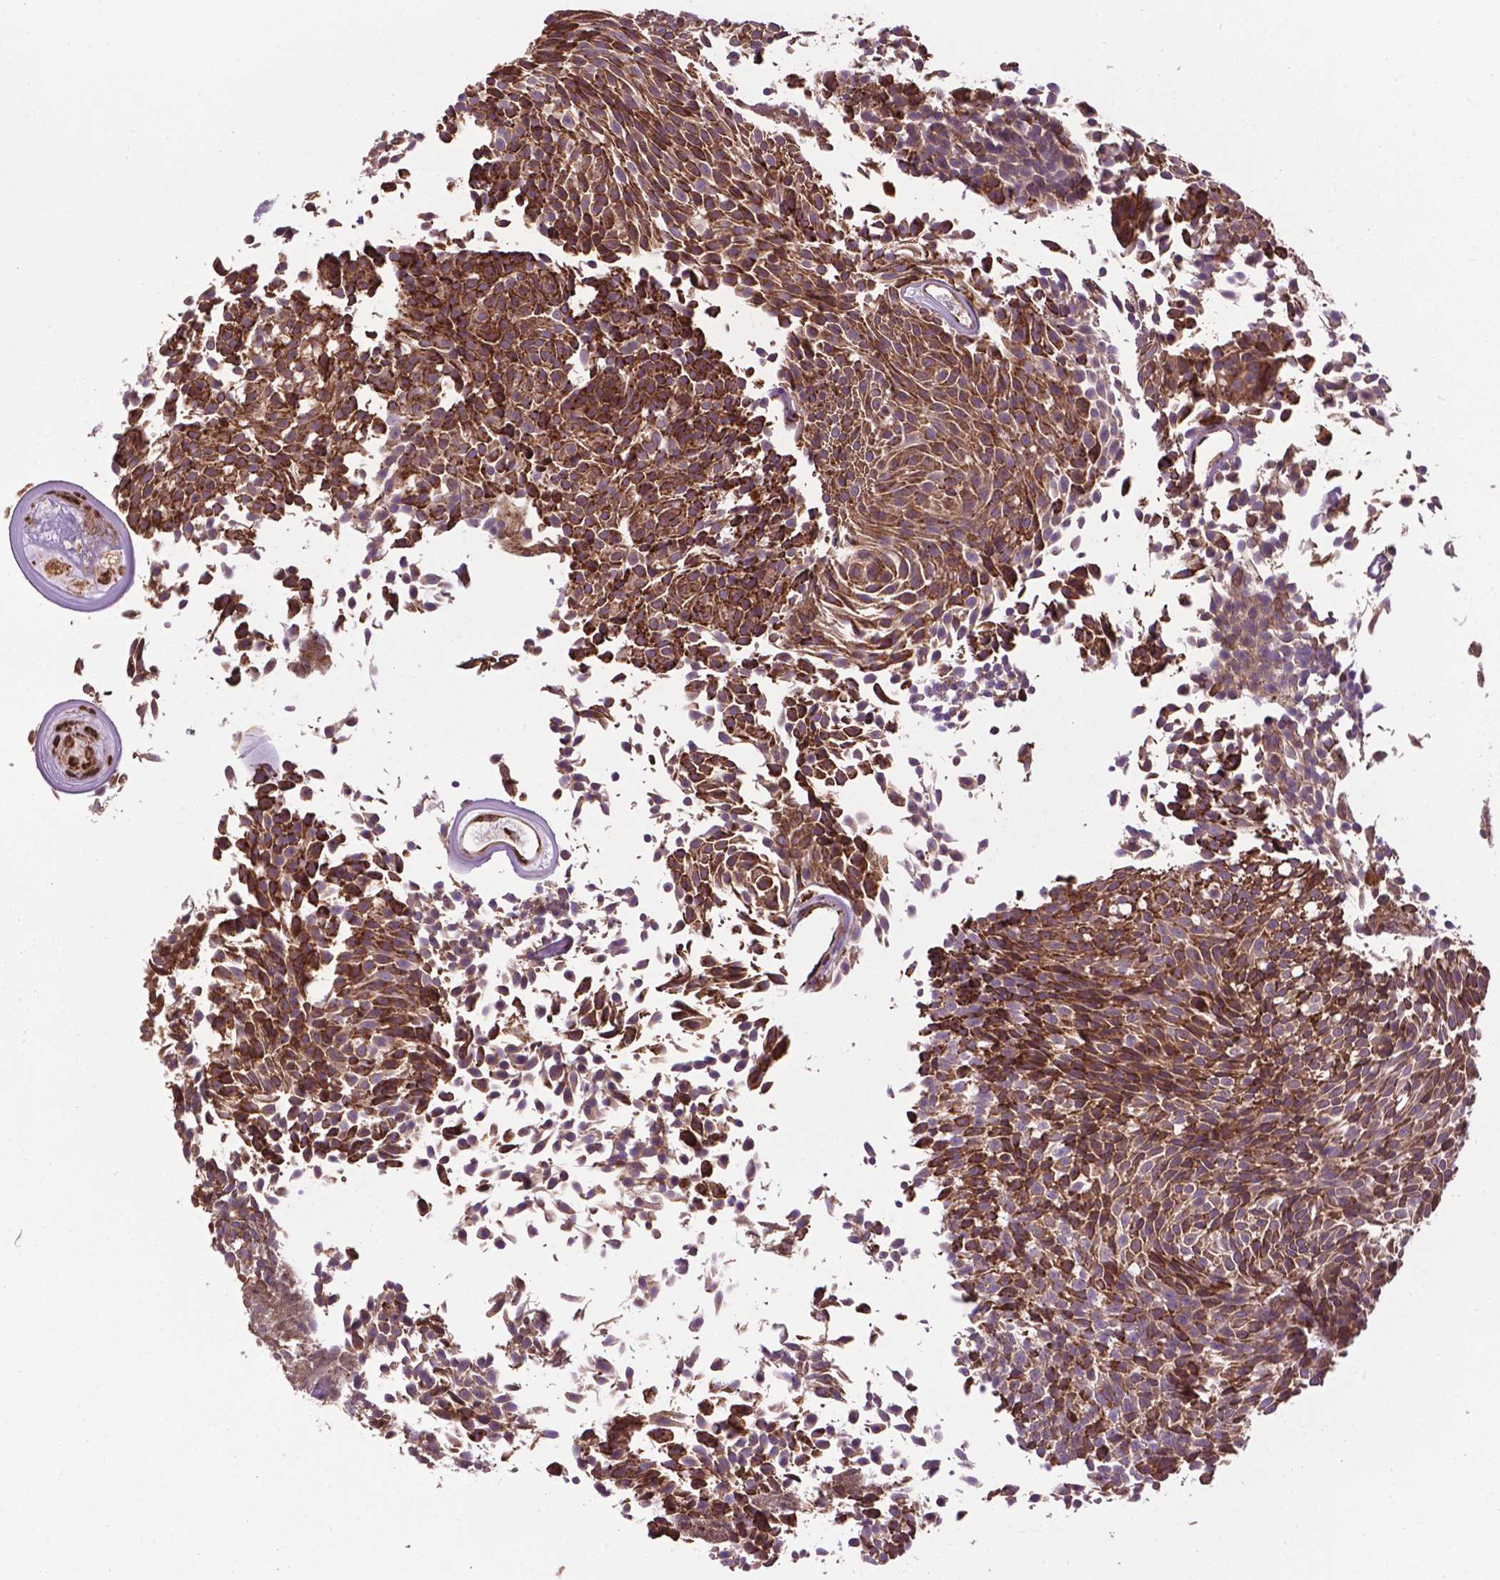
{"staining": {"intensity": "moderate", "quantity": ">75%", "location": "cytoplasmic/membranous"}, "tissue": "urothelial cancer", "cell_type": "Tumor cells", "image_type": "cancer", "snomed": [{"axis": "morphology", "description": "Urothelial carcinoma, Low grade"}, {"axis": "topography", "description": "Urinary bladder"}], "caption": "This is a histology image of immunohistochemistry staining of low-grade urothelial carcinoma, which shows moderate expression in the cytoplasmic/membranous of tumor cells.", "gene": "GANAB", "patient": {"sex": "male", "age": 77}}